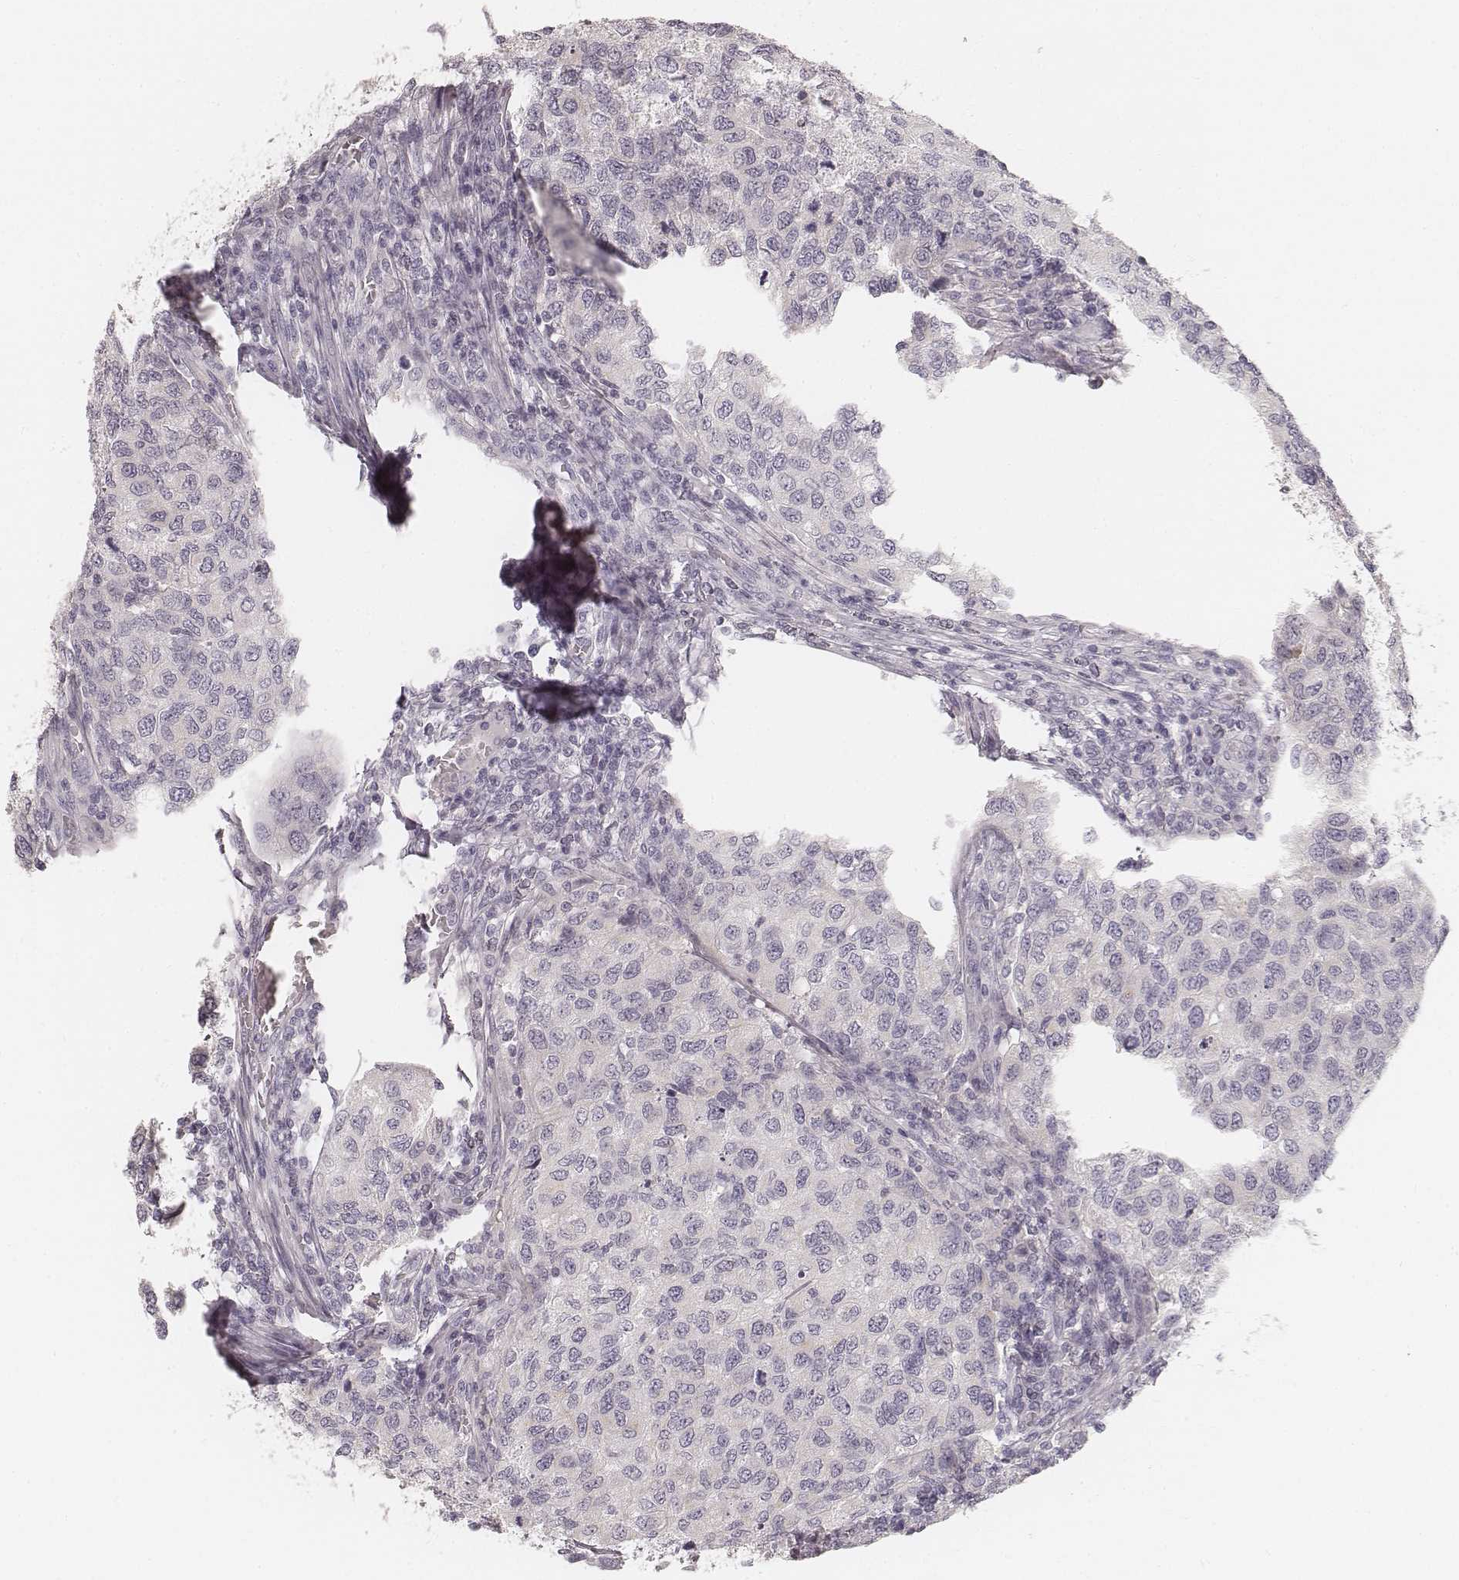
{"staining": {"intensity": "negative", "quantity": "none", "location": "none"}, "tissue": "urothelial cancer", "cell_type": "Tumor cells", "image_type": "cancer", "snomed": [{"axis": "morphology", "description": "Urothelial carcinoma, High grade"}, {"axis": "topography", "description": "Urinary bladder"}], "caption": "Tumor cells are negative for protein expression in human urothelial carcinoma (high-grade).", "gene": "HNF4G", "patient": {"sex": "female", "age": 78}}